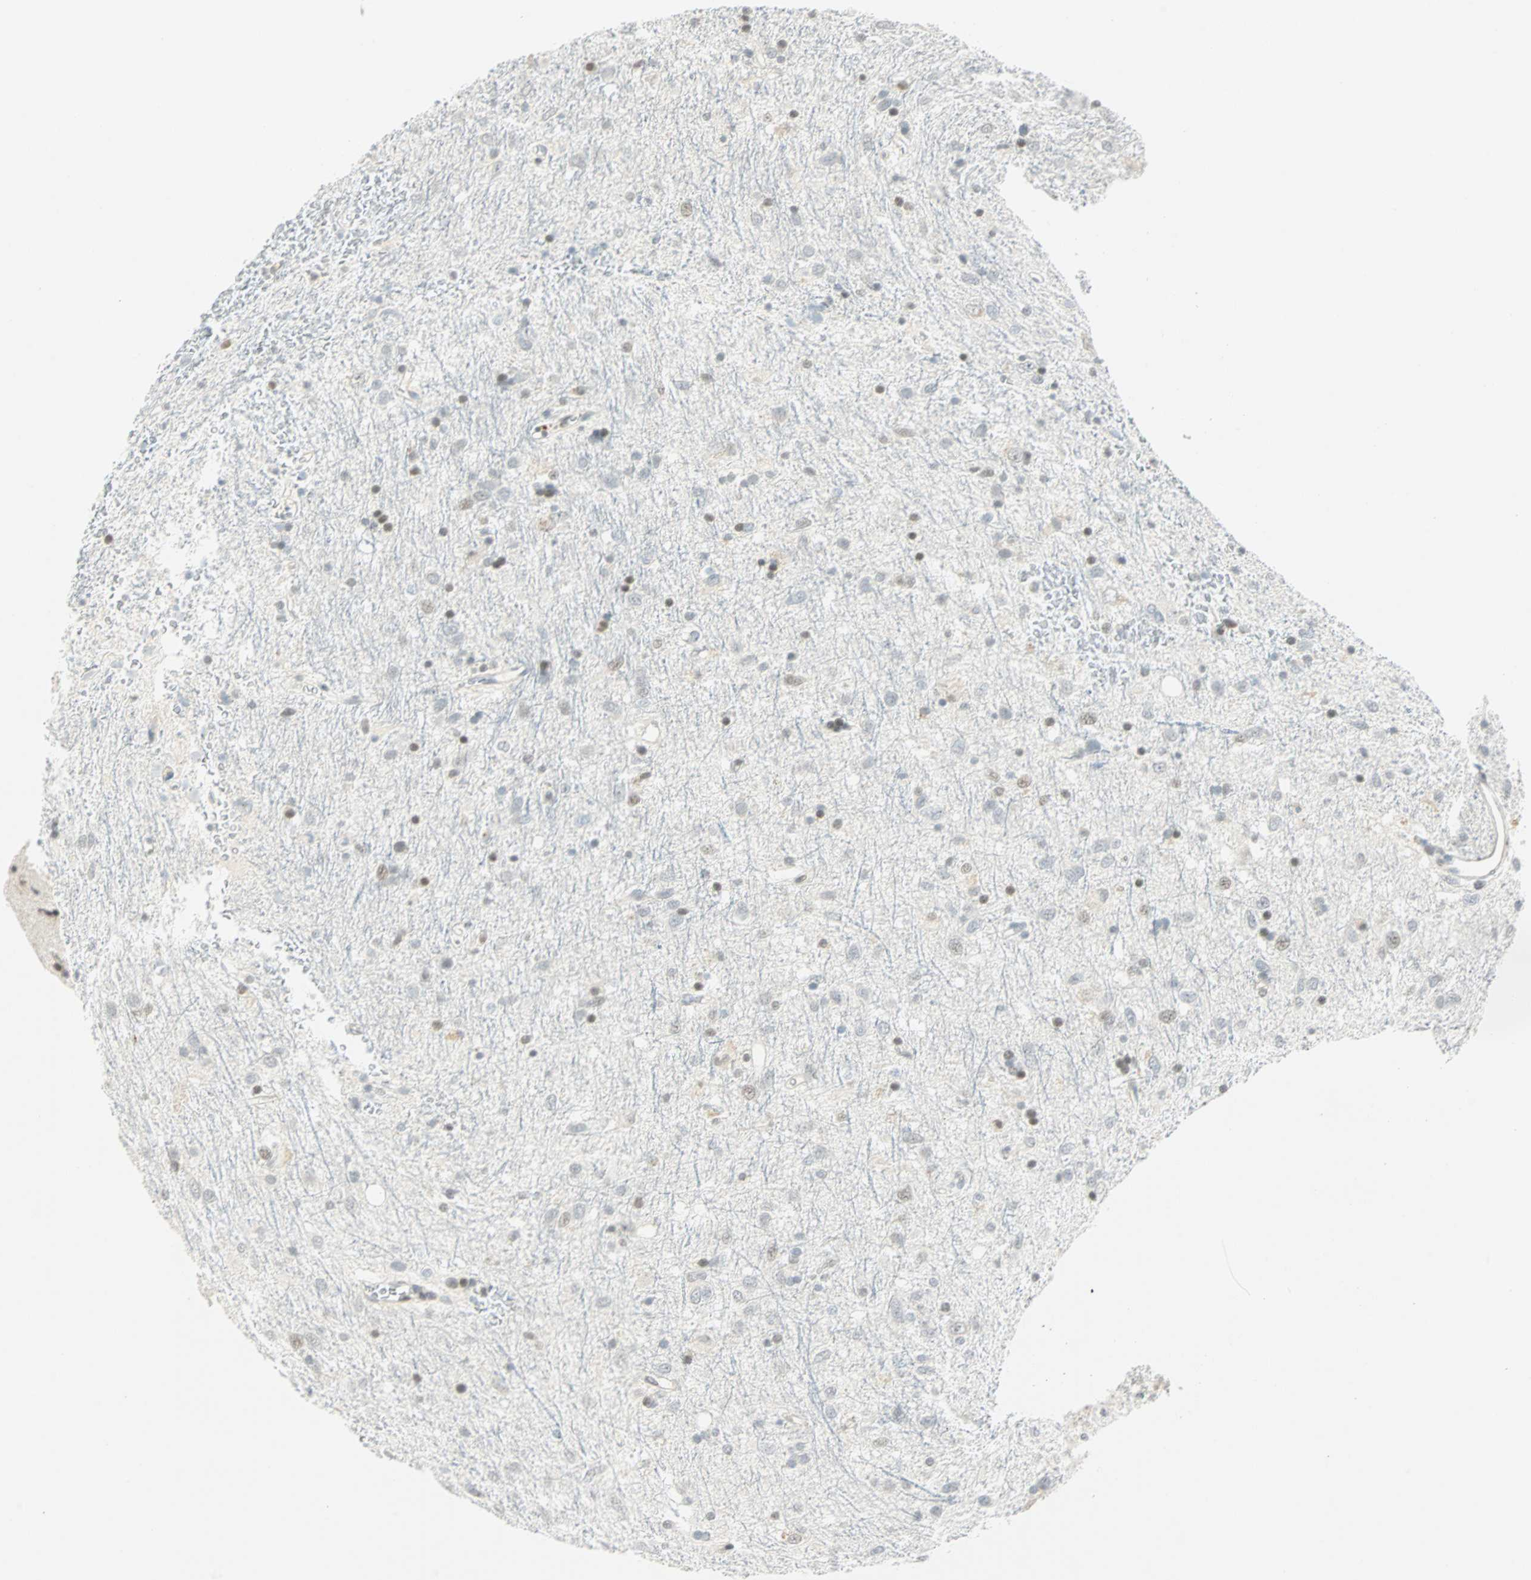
{"staining": {"intensity": "weak", "quantity": "<25%", "location": "nuclear"}, "tissue": "glioma", "cell_type": "Tumor cells", "image_type": "cancer", "snomed": [{"axis": "morphology", "description": "Glioma, malignant, Low grade"}, {"axis": "topography", "description": "Brain"}], "caption": "This photomicrograph is of glioma stained with immunohistochemistry to label a protein in brown with the nuclei are counter-stained blue. There is no positivity in tumor cells.", "gene": "SMAD3", "patient": {"sex": "male", "age": 77}}